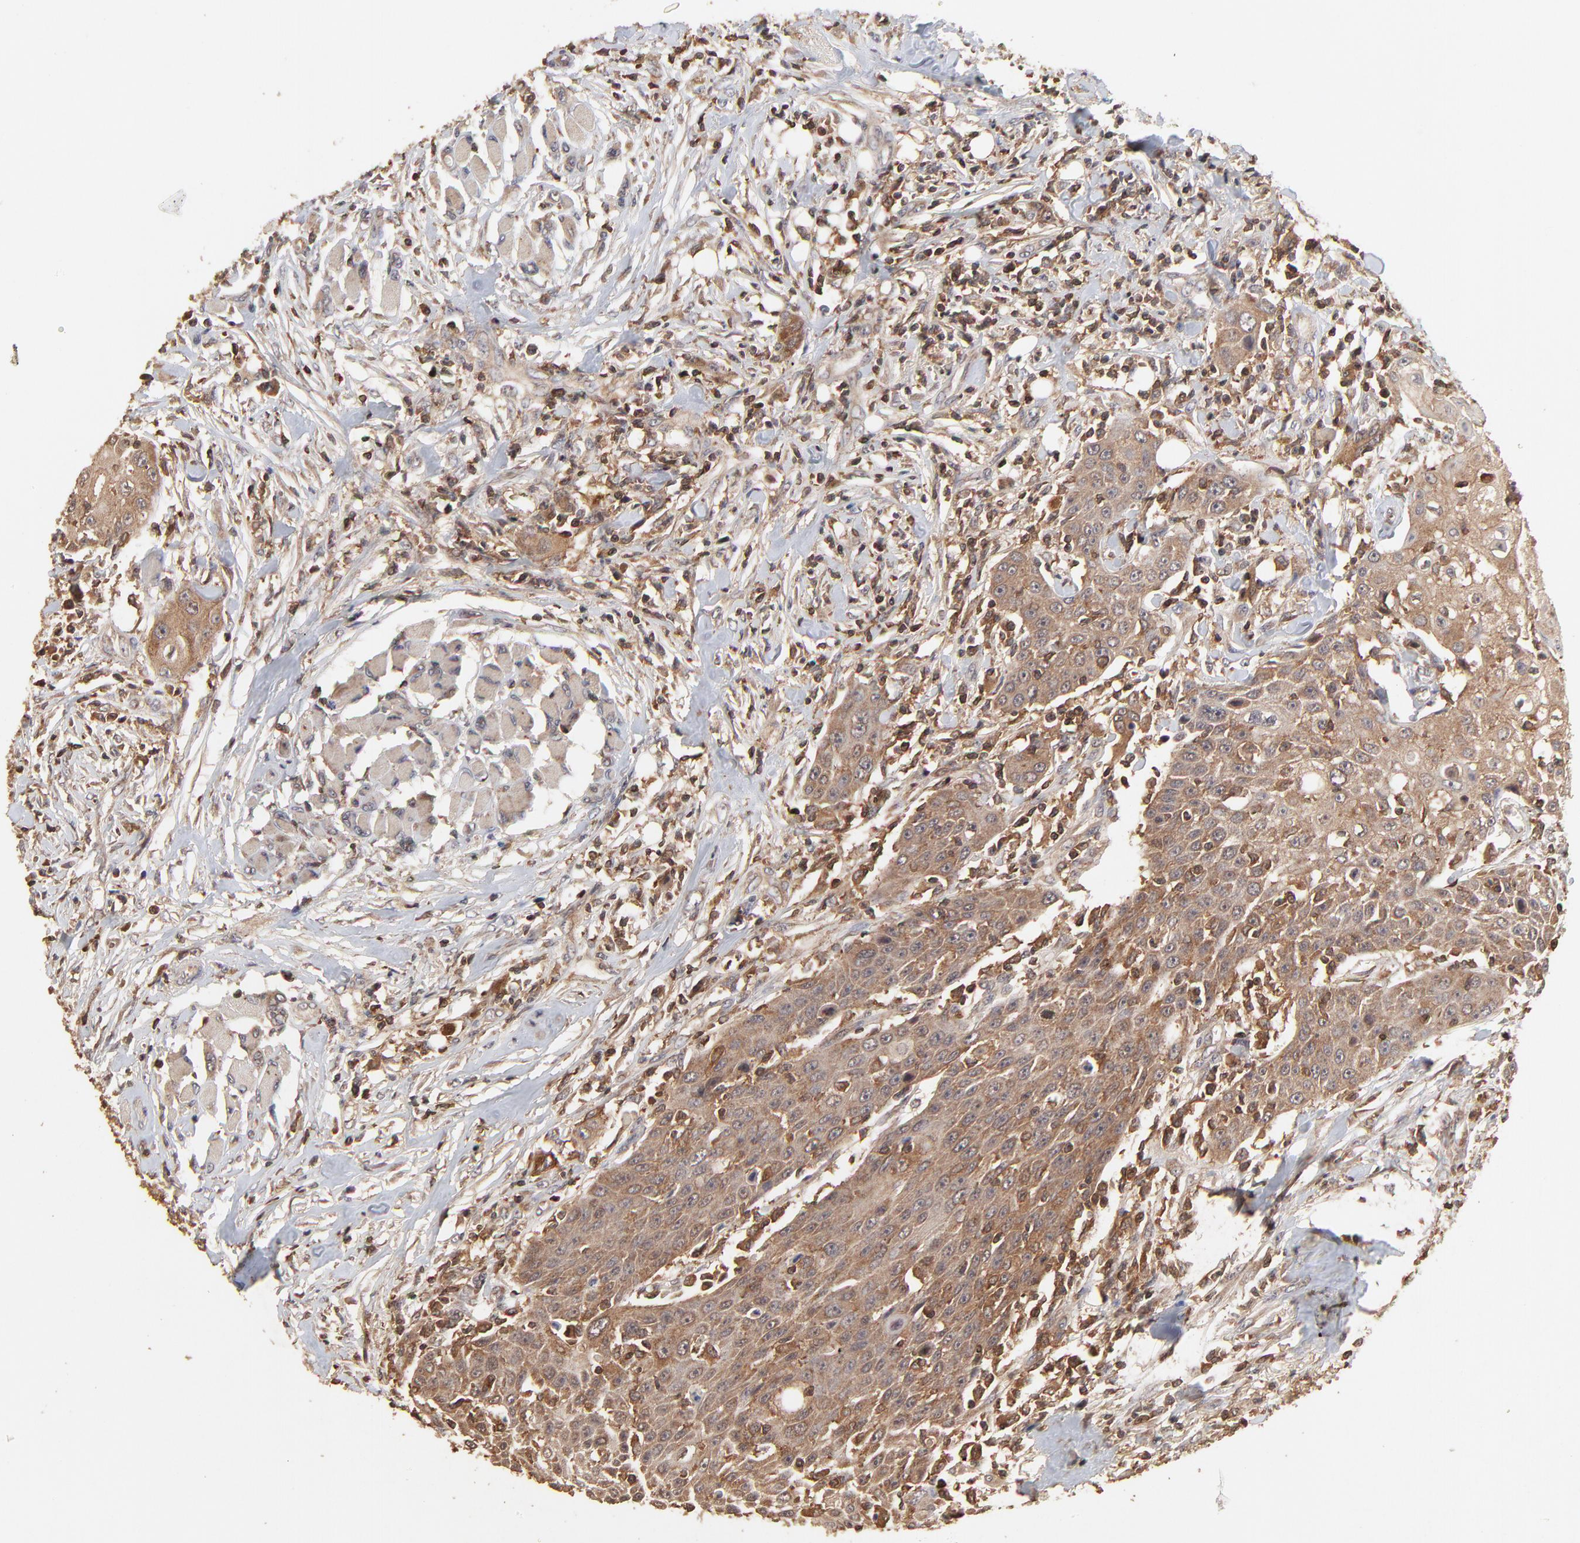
{"staining": {"intensity": "moderate", "quantity": ">75%", "location": "cytoplasmic/membranous"}, "tissue": "head and neck cancer", "cell_type": "Tumor cells", "image_type": "cancer", "snomed": [{"axis": "morphology", "description": "Squamous cell carcinoma, NOS"}, {"axis": "topography", "description": "Oral tissue"}, {"axis": "topography", "description": "Head-Neck"}], "caption": "About >75% of tumor cells in head and neck cancer display moderate cytoplasmic/membranous protein staining as visualized by brown immunohistochemical staining.", "gene": "STON2", "patient": {"sex": "female", "age": 82}}